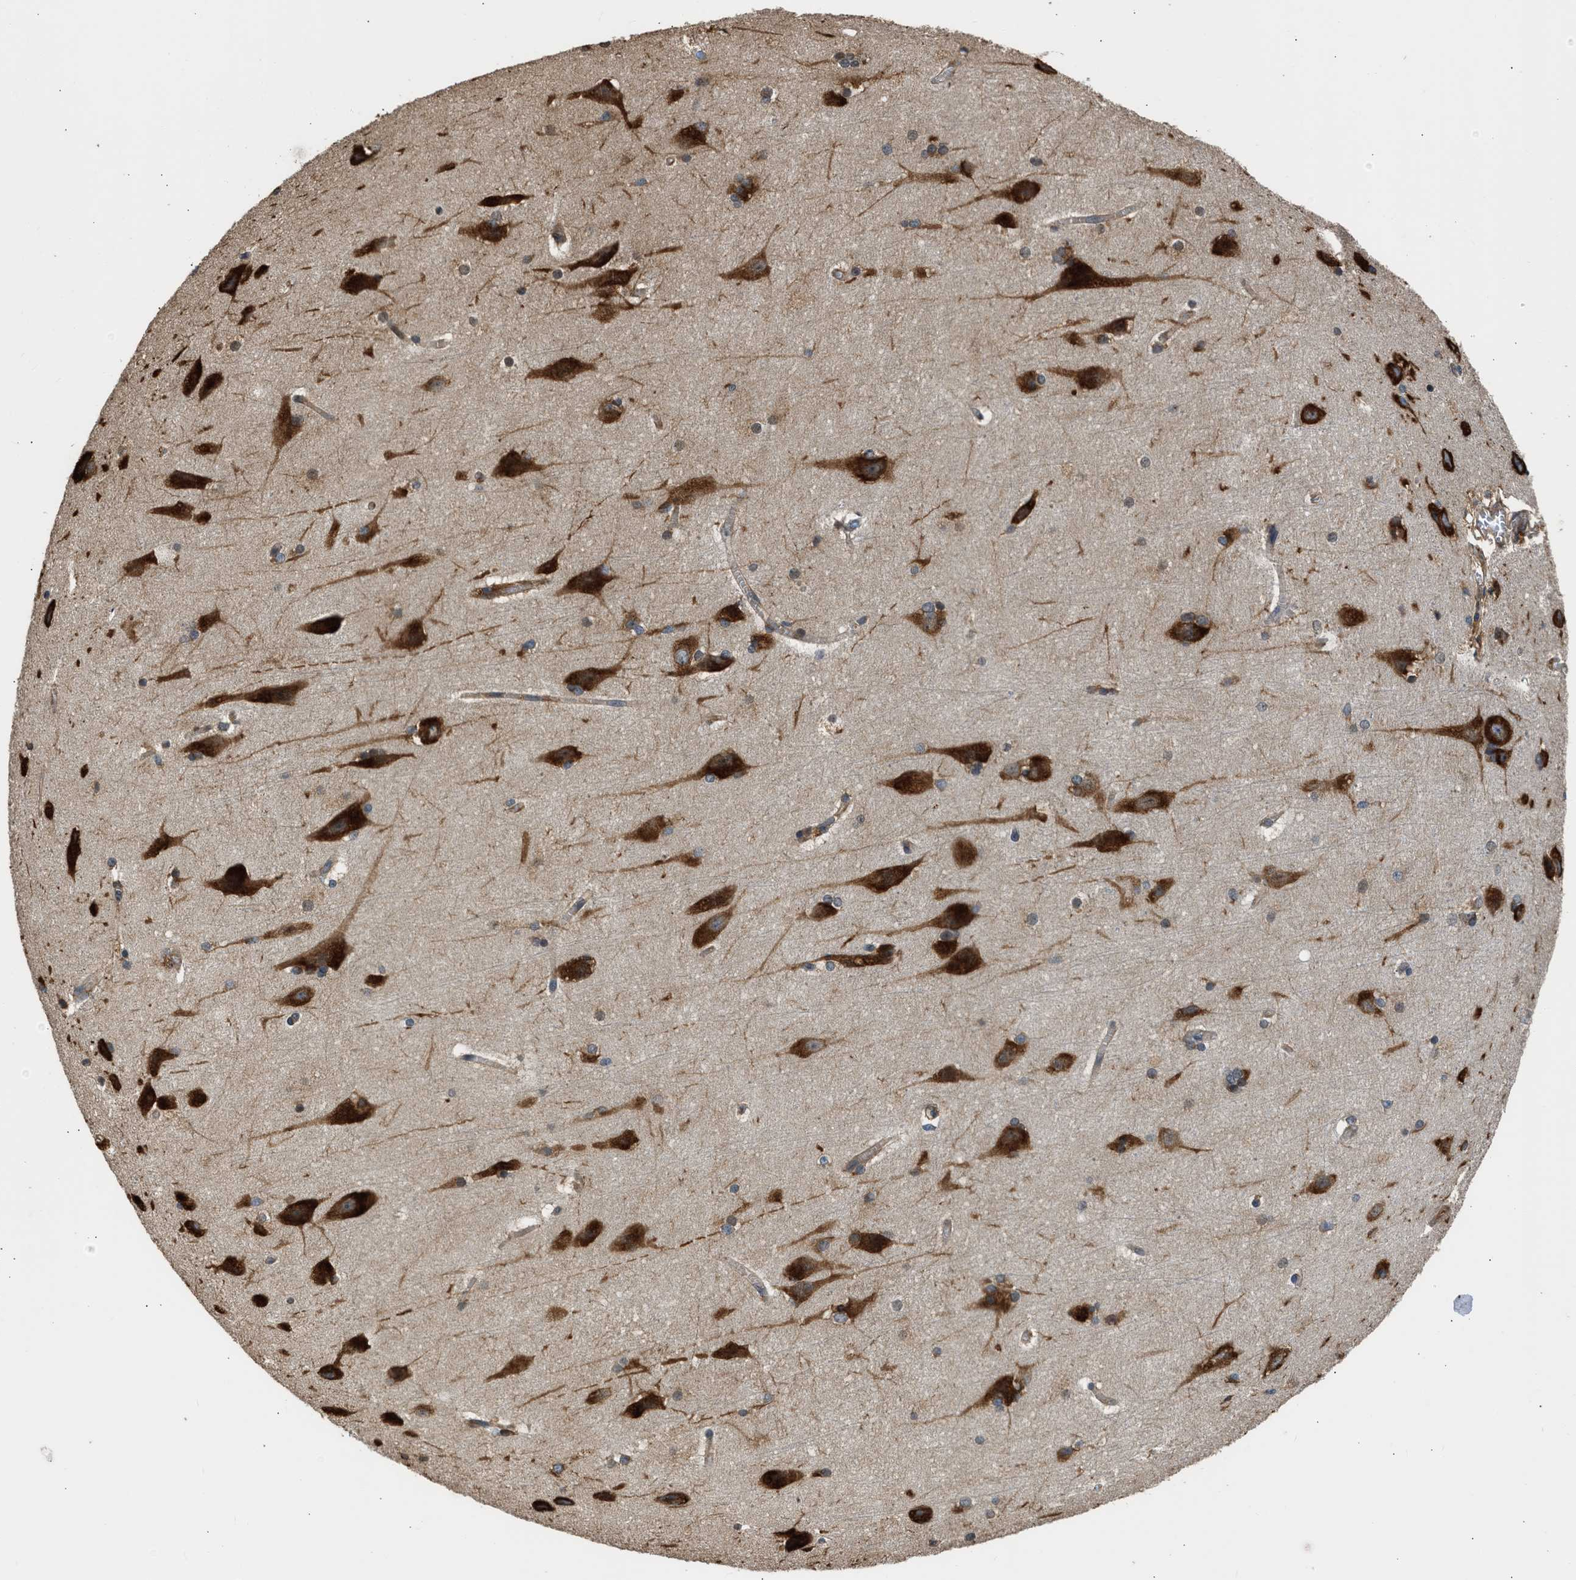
{"staining": {"intensity": "moderate", "quantity": ">75%", "location": "cytoplasmic/membranous"}, "tissue": "cerebral cortex", "cell_type": "Endothelial cells", "image_type": "normal", "snomed": [{"axis": "morphology", "description": "Normal tissue, NOS"}, {"axis": "topography", "description": "Cerebral cortex"}, {"axis": "topography", "description": "Hippocampus"}], "caption": "Protein expression analysis of normal human cerebral cortex reveals moderate cytoplasmic/membranous staining in approximately >75% of endothelial cells.", "gene": "SLC36A4", "patient": {"sex": "female", "age": 19}}